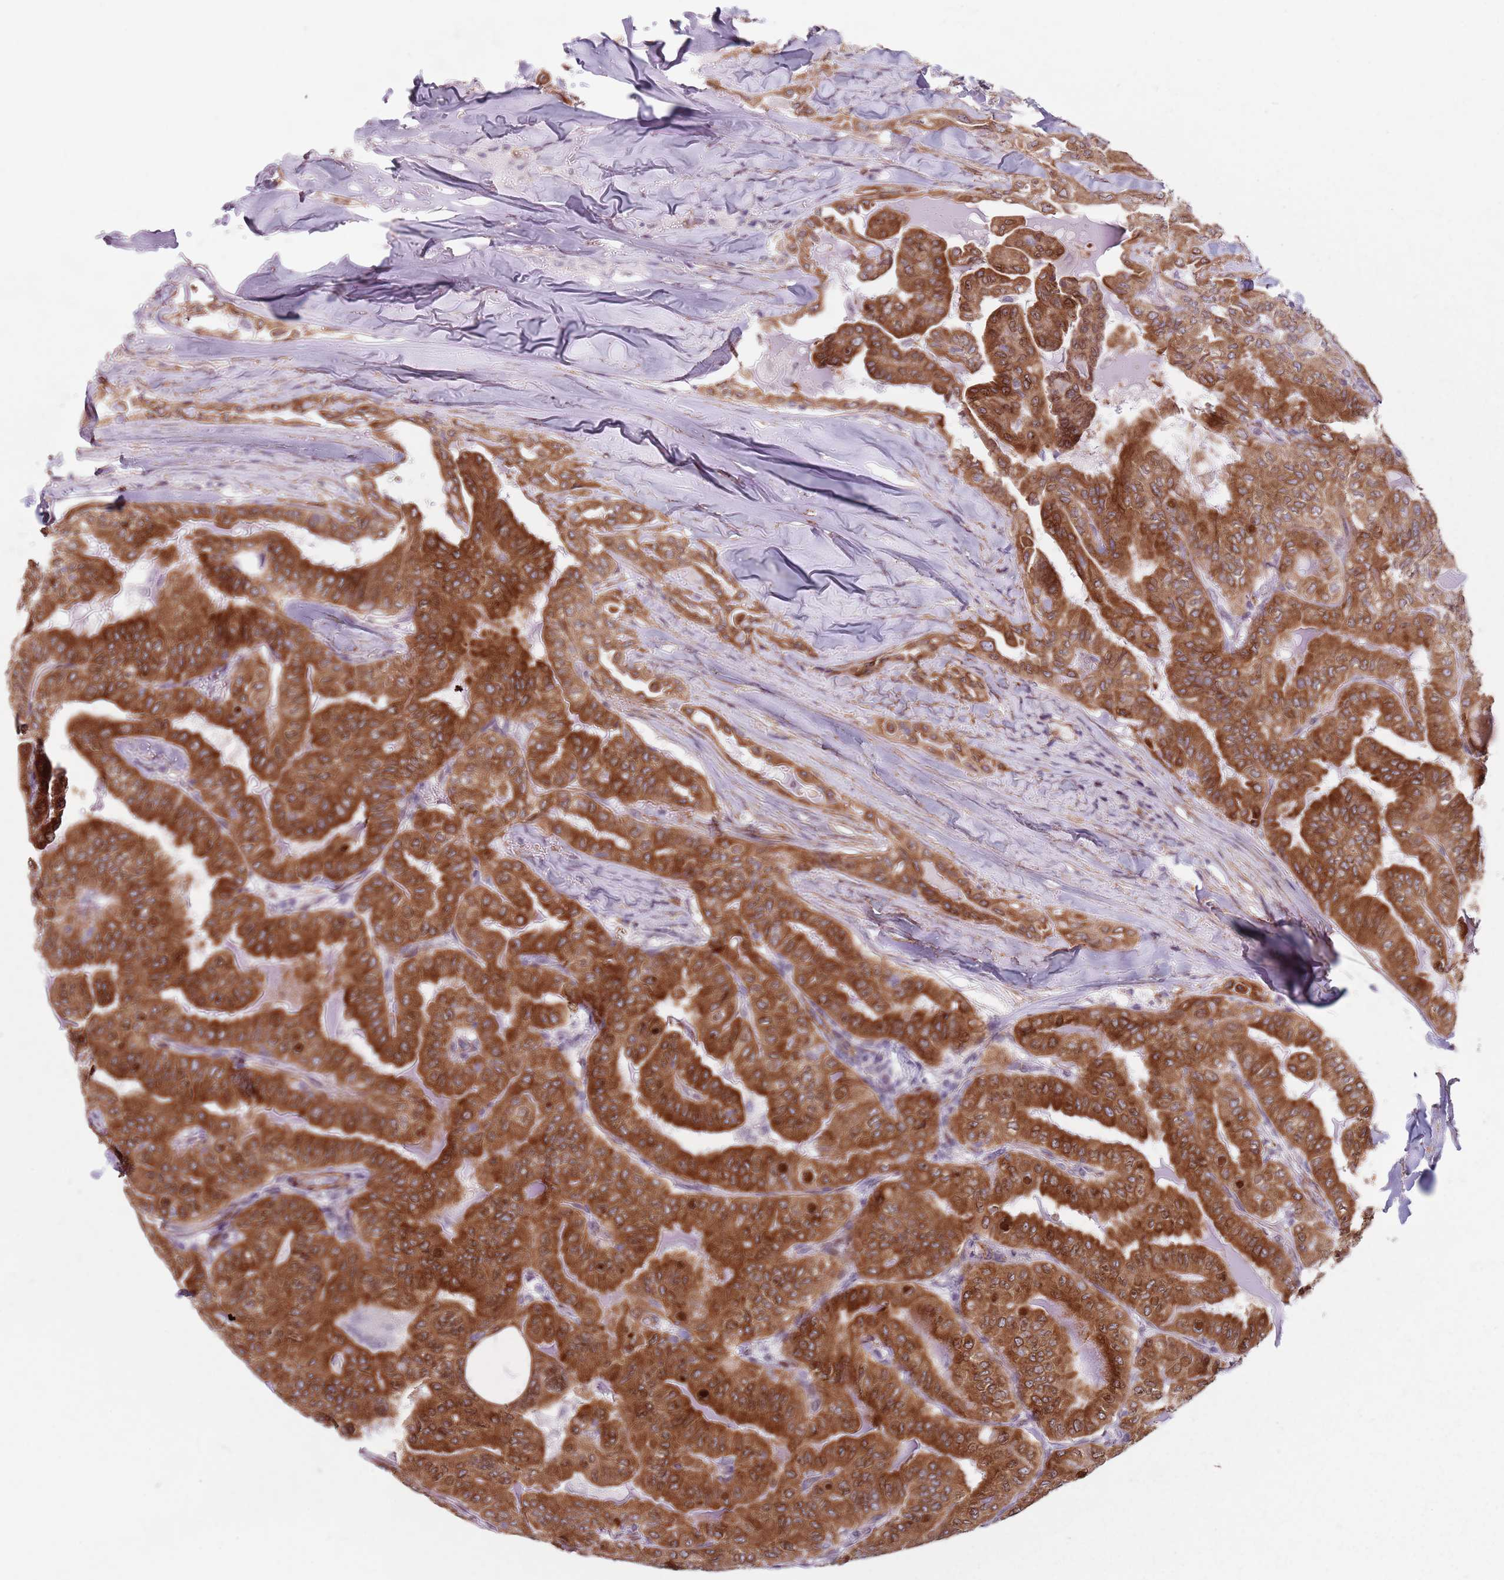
{"staining": {"intensity": "strong", "quantity": ">75%", "location": "cytoplasmic/membranous"}, "tissue": "thyroid cancer", "cell_type": "Tumor cells", "image_type": "cancer", "snomed": [{"axis": "morphology", "description": "Papillary adenocarcinoma, NOS"}, {"axis": "topography", "description": "Thyroid gland"}], "caption": "A high-resolution micrograph shows immunohistochemistry (IHC) staining of thyroid cancer, which demonstrates strong cytoplasmic/membranous expression in about >75% of tumor cells. (DAB (3,3'-diaminobenzidine) IHC, brown staining for protein, blue staining for nuclei).", "gene": "TMC4", "patient": {"sex": "female", "age": 68}}